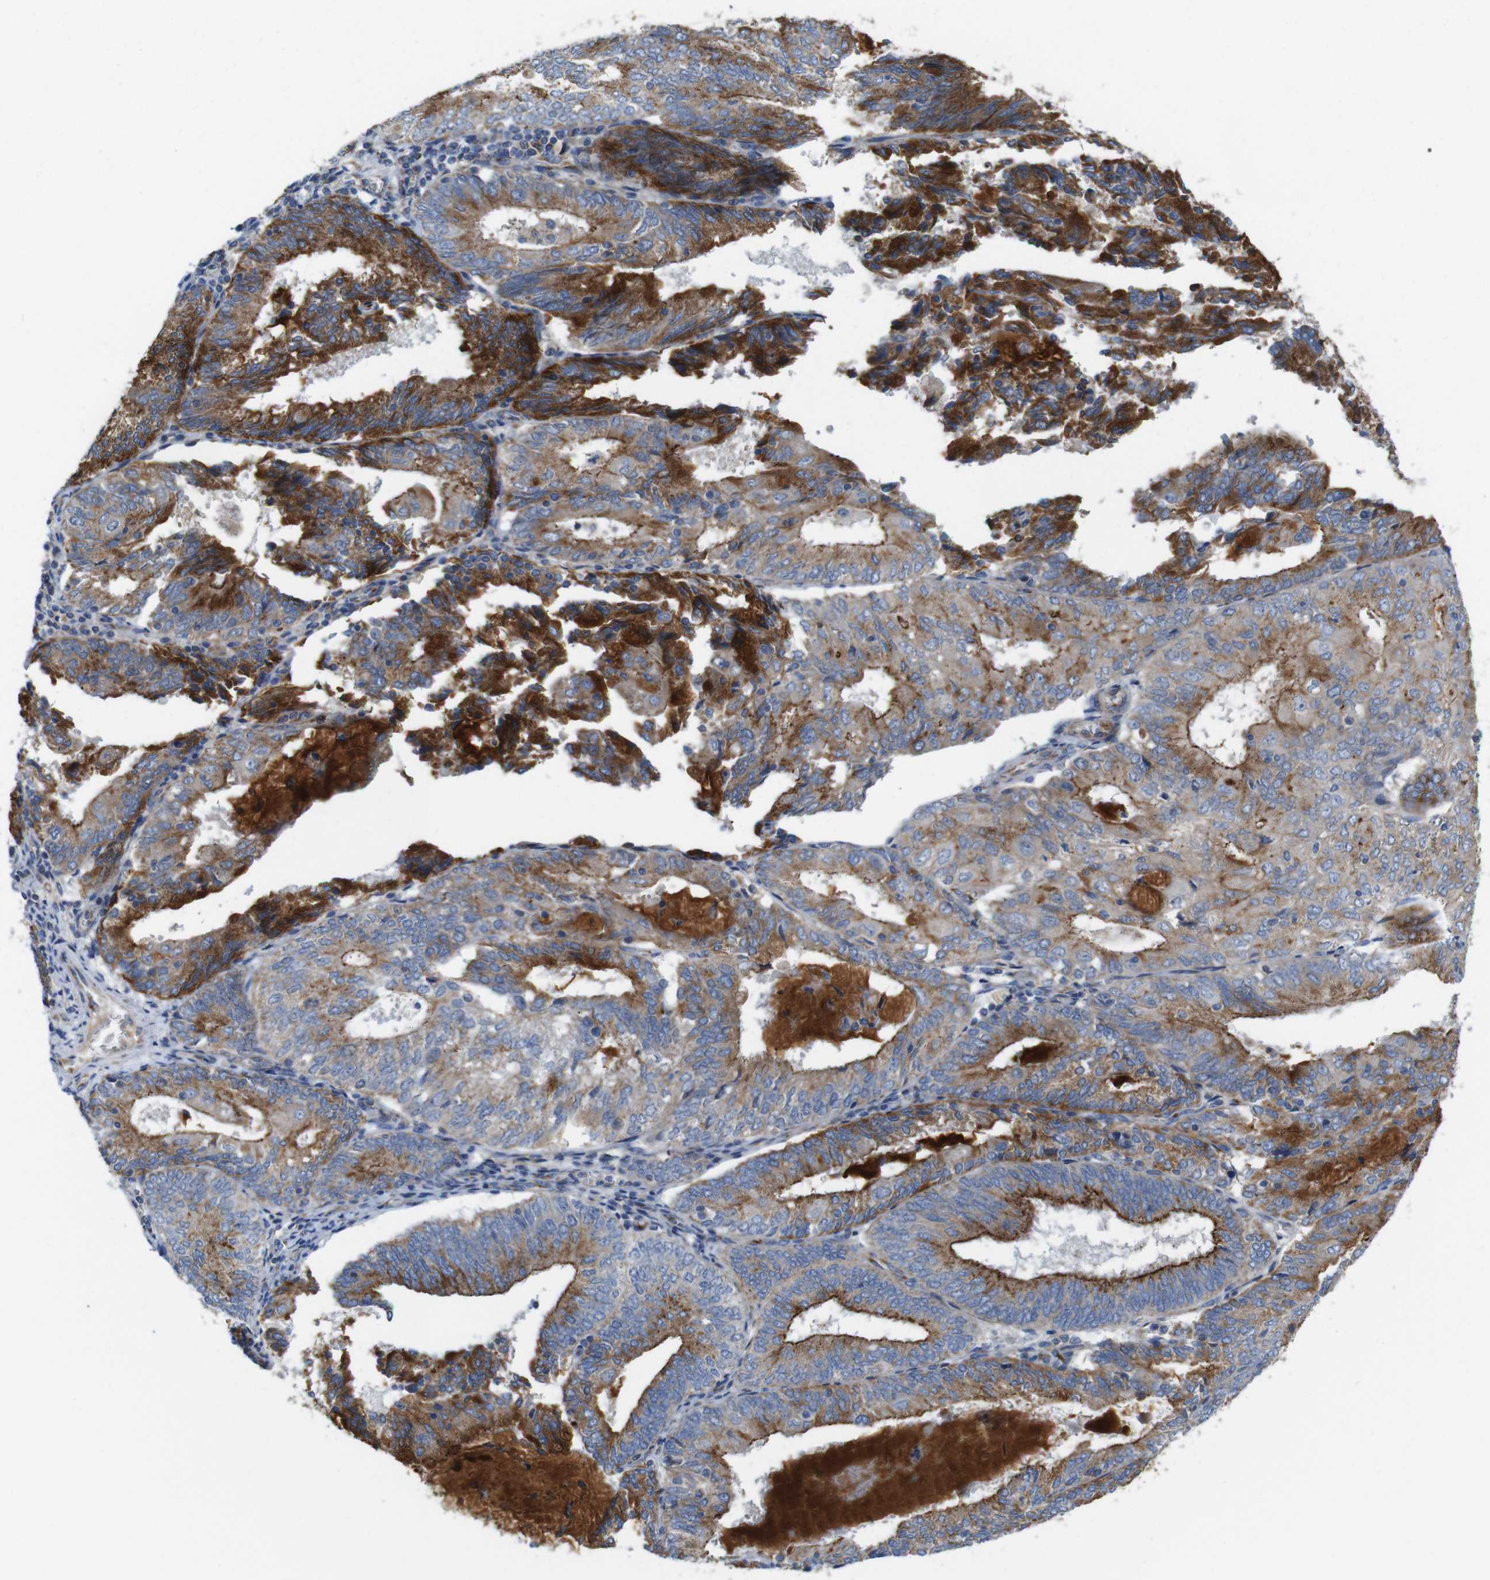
{"staining": {"intensity": "moderate", "quantity": ">75%", "location": "cytoplasmic/membranous"}, "tissue": "endometrial cancer", "cell_type": "Tumor cells", "image_type": "cancer", "snomed": [{"axis": "morphology", "description": "Adenocarcinoma, NOS"}, {"axis": "topography", "description": "Endometrium"}], "caption": "Endometrial cancer stained for a protein exhibits moderate cytoplasmic/membranous positivity in tumor cells.", "gene": "EFCAB14", "patient": {"sex": "female", "age": 81}}